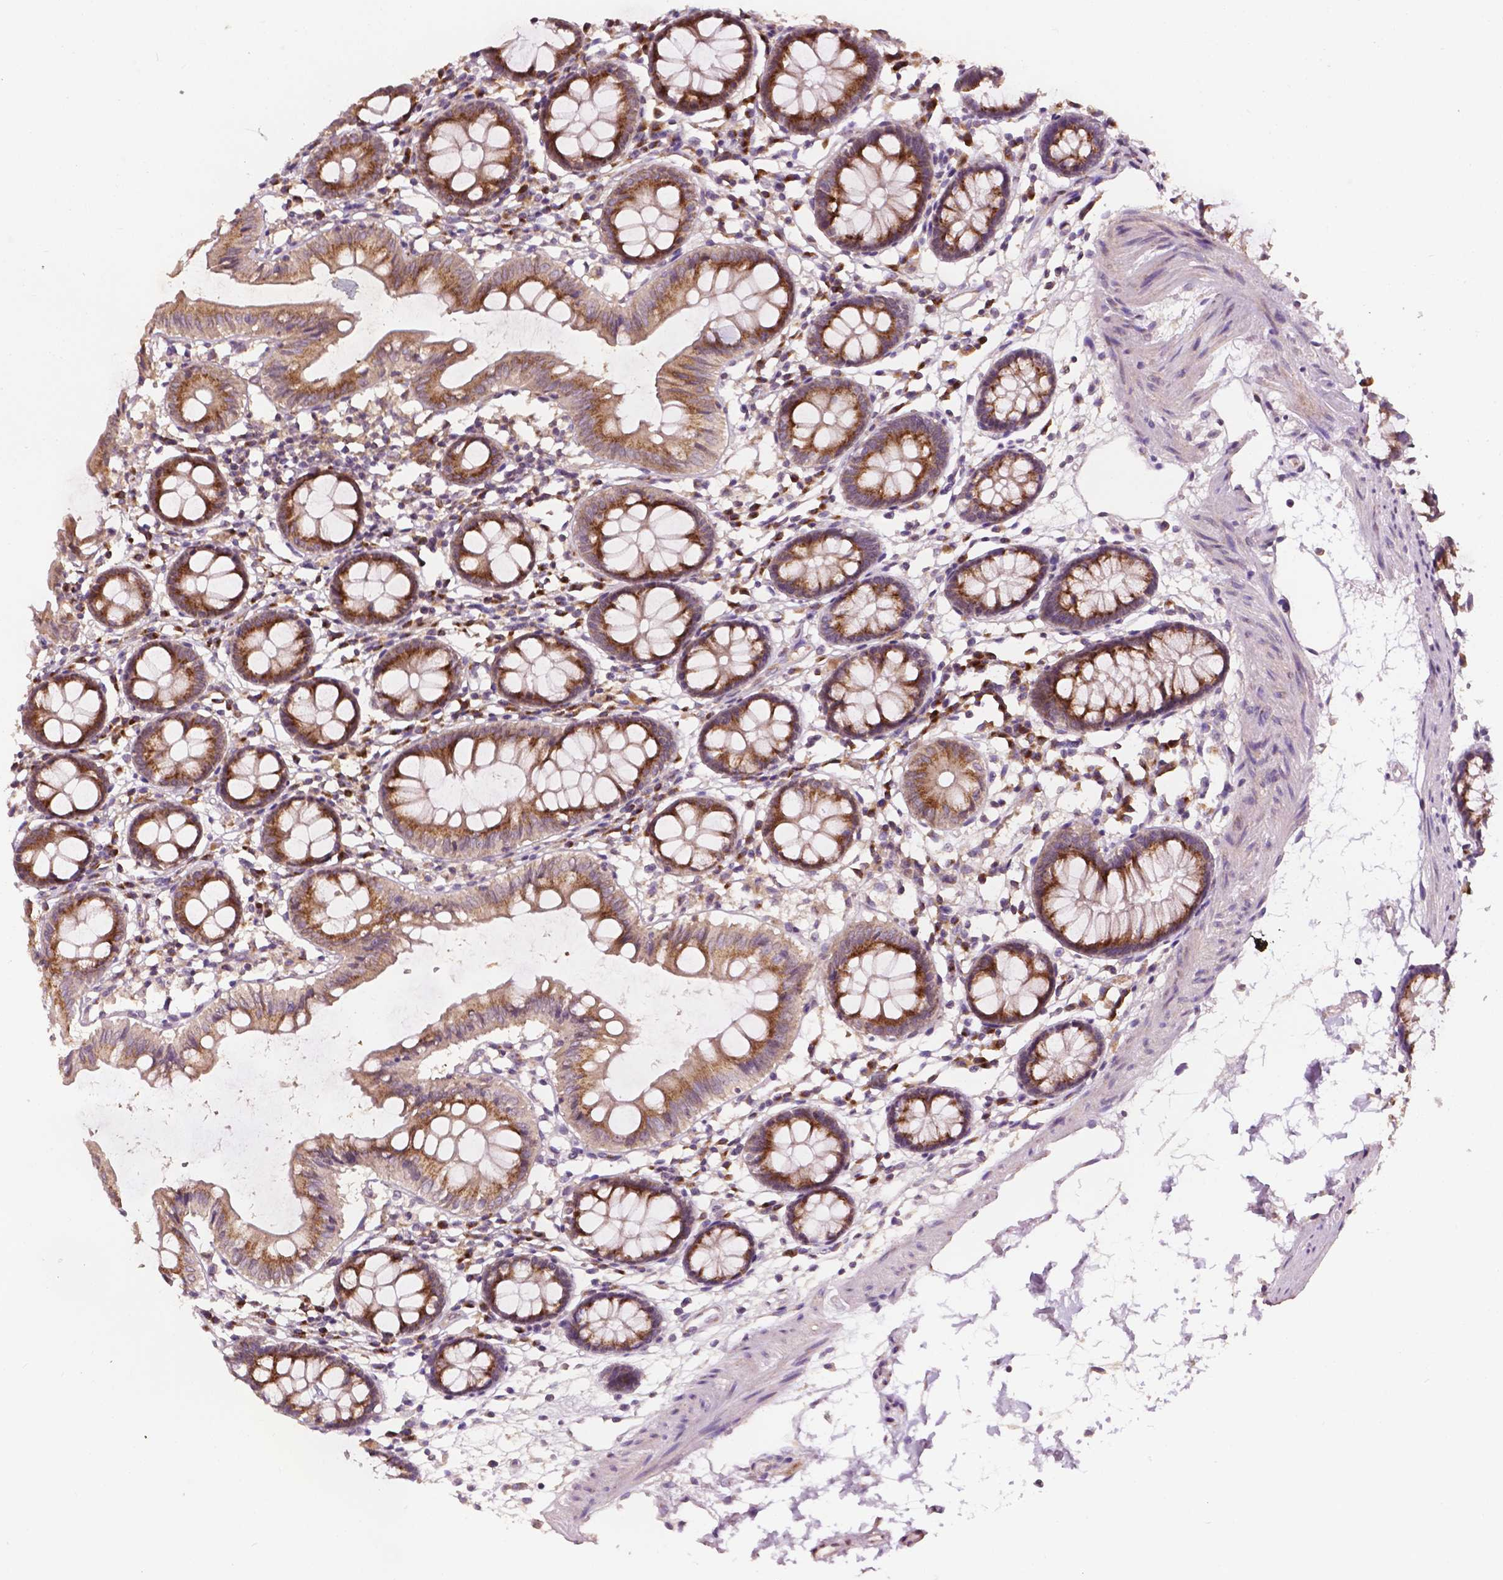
{"staining": {"intensity": "weak", "quantity": "<25%", "location": "cytoplasmic/membranous"}, "tissue": "colon", "cell_type": "Endothelial cells", "image_type": "normal", "snomed": [{"axis": "morphology", "description": "Normal tissue, NOS"}, {"axis": "topography", "description": "Colon"}], "caption": "High magnification brightfield microscopy of benign colon stained with DAB (brown) and counterstained with hematoxylin (blue): endothelial cells show no significant staining. (DAB (3,3'-diaminobenzidine) IHC visualized using brightfield microscopy, high magnification).", "gene": "EBAG9", "patient": {"sex": "female", "age": 84}}